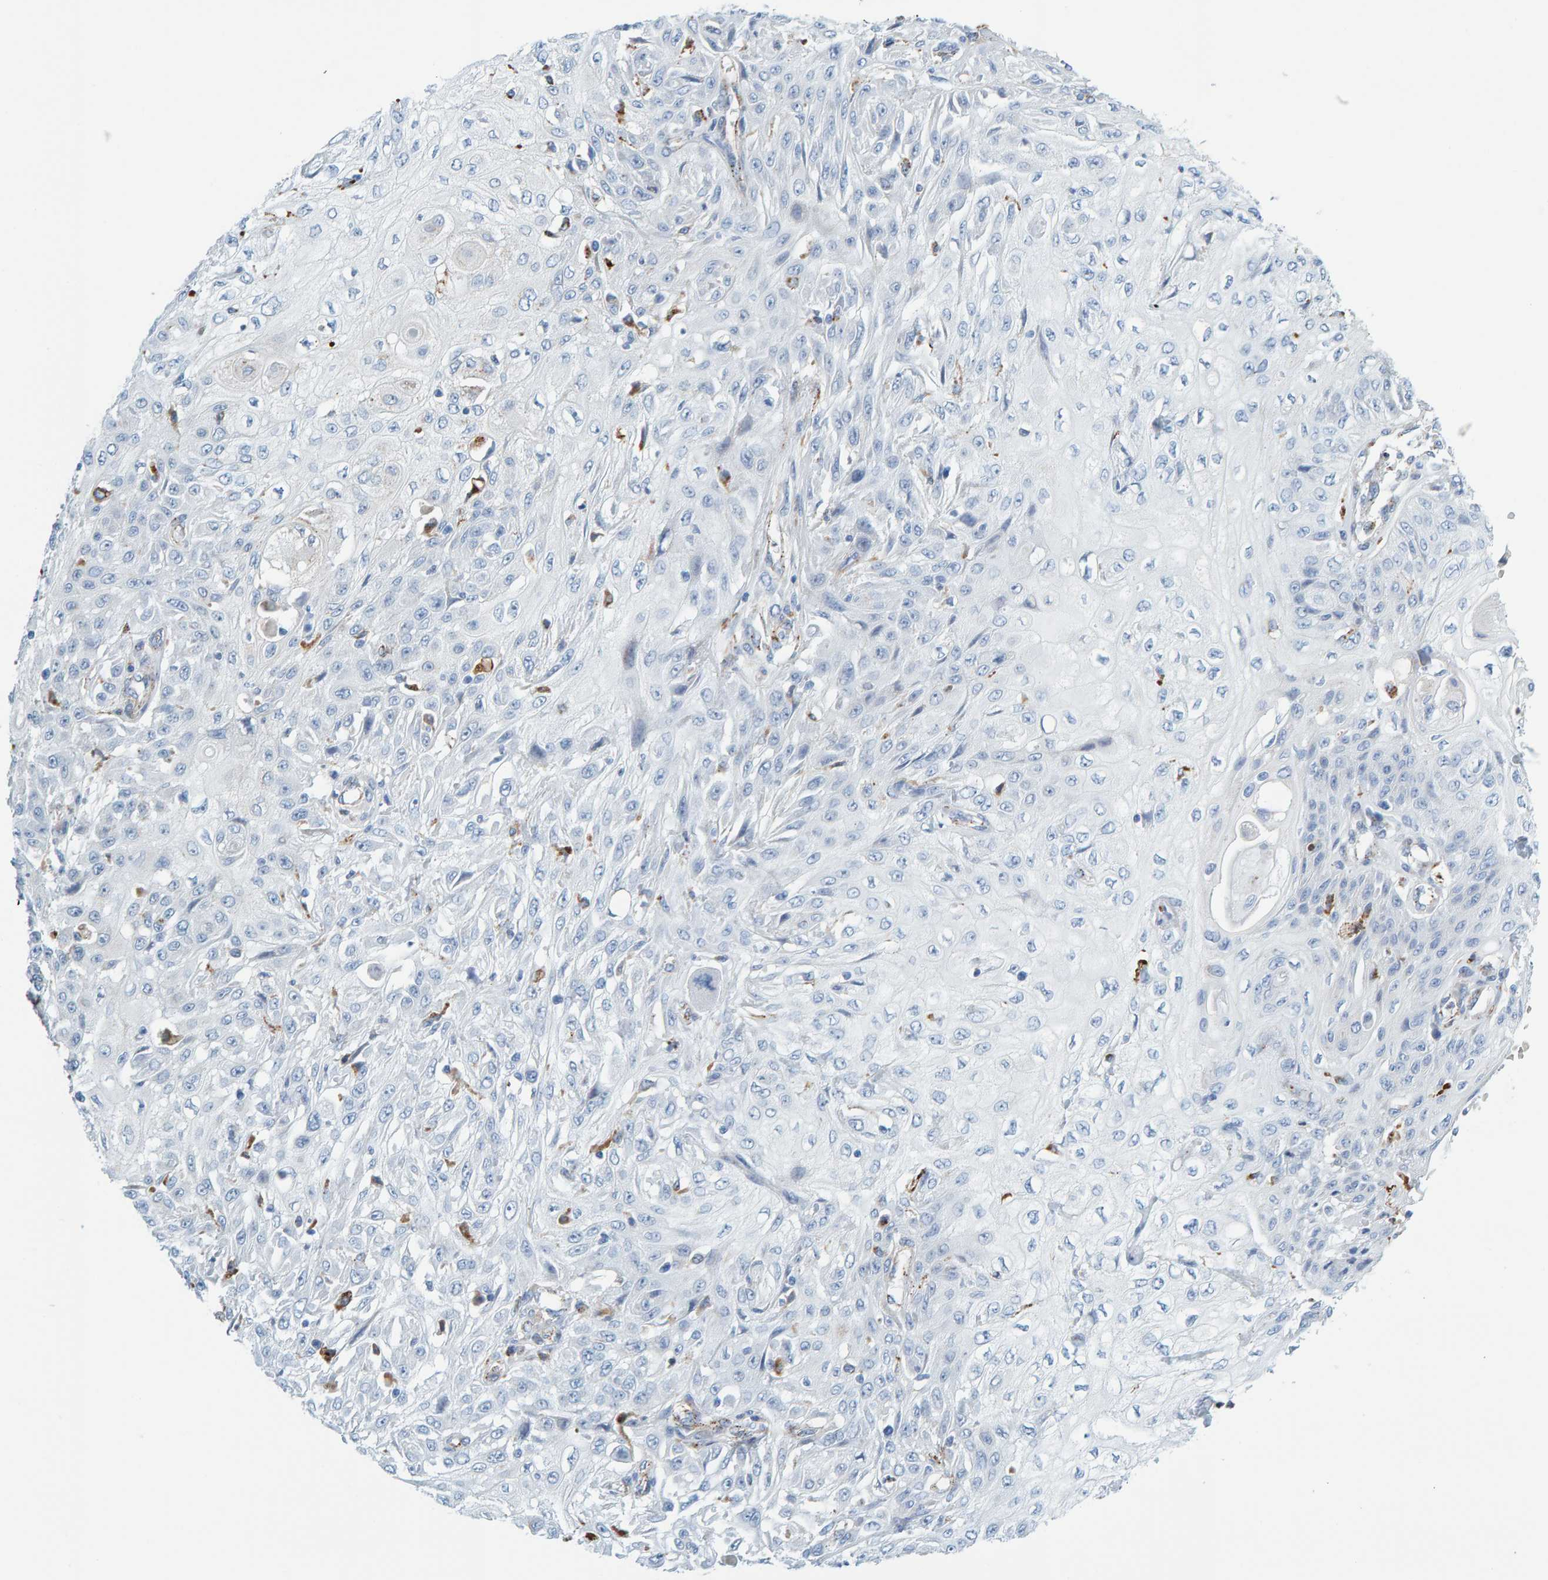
{"staining": {"intensity": "negative", "quantity": "none", "location": "none"}, "tissue": "skin cancer", "cell_type": "Tumor cells", "image_type": "cancer", "snomed": [{"axis": "morphology", "description": "Squamous cell carcinoma, NOS"}, {"axis": "morphology", "description": "Squamous cell carcinoma, metastatic, NOS"}, {"axis": "topography", "description": "Skin"}, {"axis": "topography", "description": "Lymph node"}], "caption": "Tumor cells are negative for protein expression in human skin squamous cell carcinoma.", "gene": "BIN3", "patient": {"sex": "male", "age": 75}}